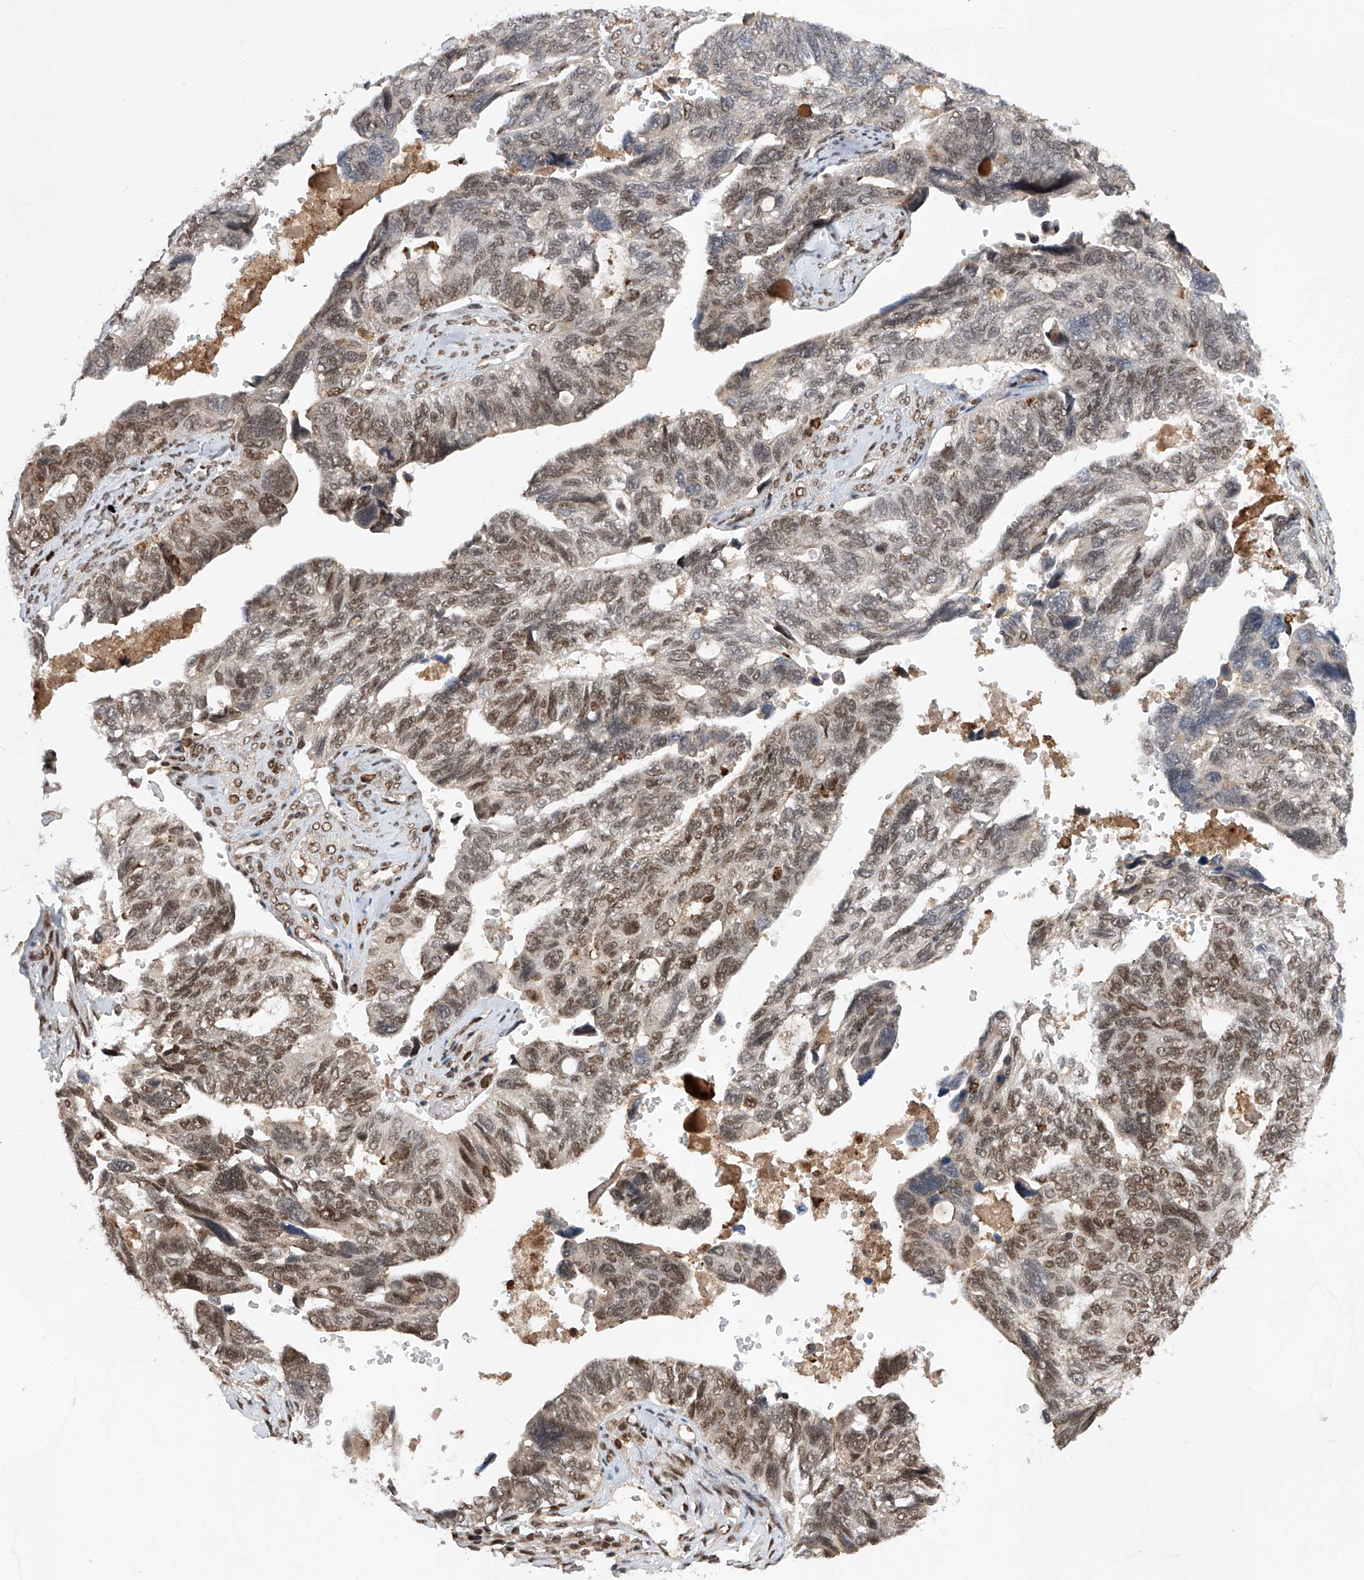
{"staining": {"intensity": "moderate", "quantity": "25%-75%", "location": "nuclear"}, "tissue": "ovarian cancer", "cell_type": "Tumor cells", "image_type": "cancer", "snomed": [{"axis": "morphology", "description": "Cystadenocarcinoma, serous, NOS"}, {"axis": "topography", "description": "Ovary"}], "caption": "Brown immunohistochemical staining in human serous cystadenocarcinoma (ovarian) reveals moderate nuclear positivity in about 25%-75% of tumor cells.", "gene": "ZNF280D", "patient": {"sex": "female", "age": 79}}